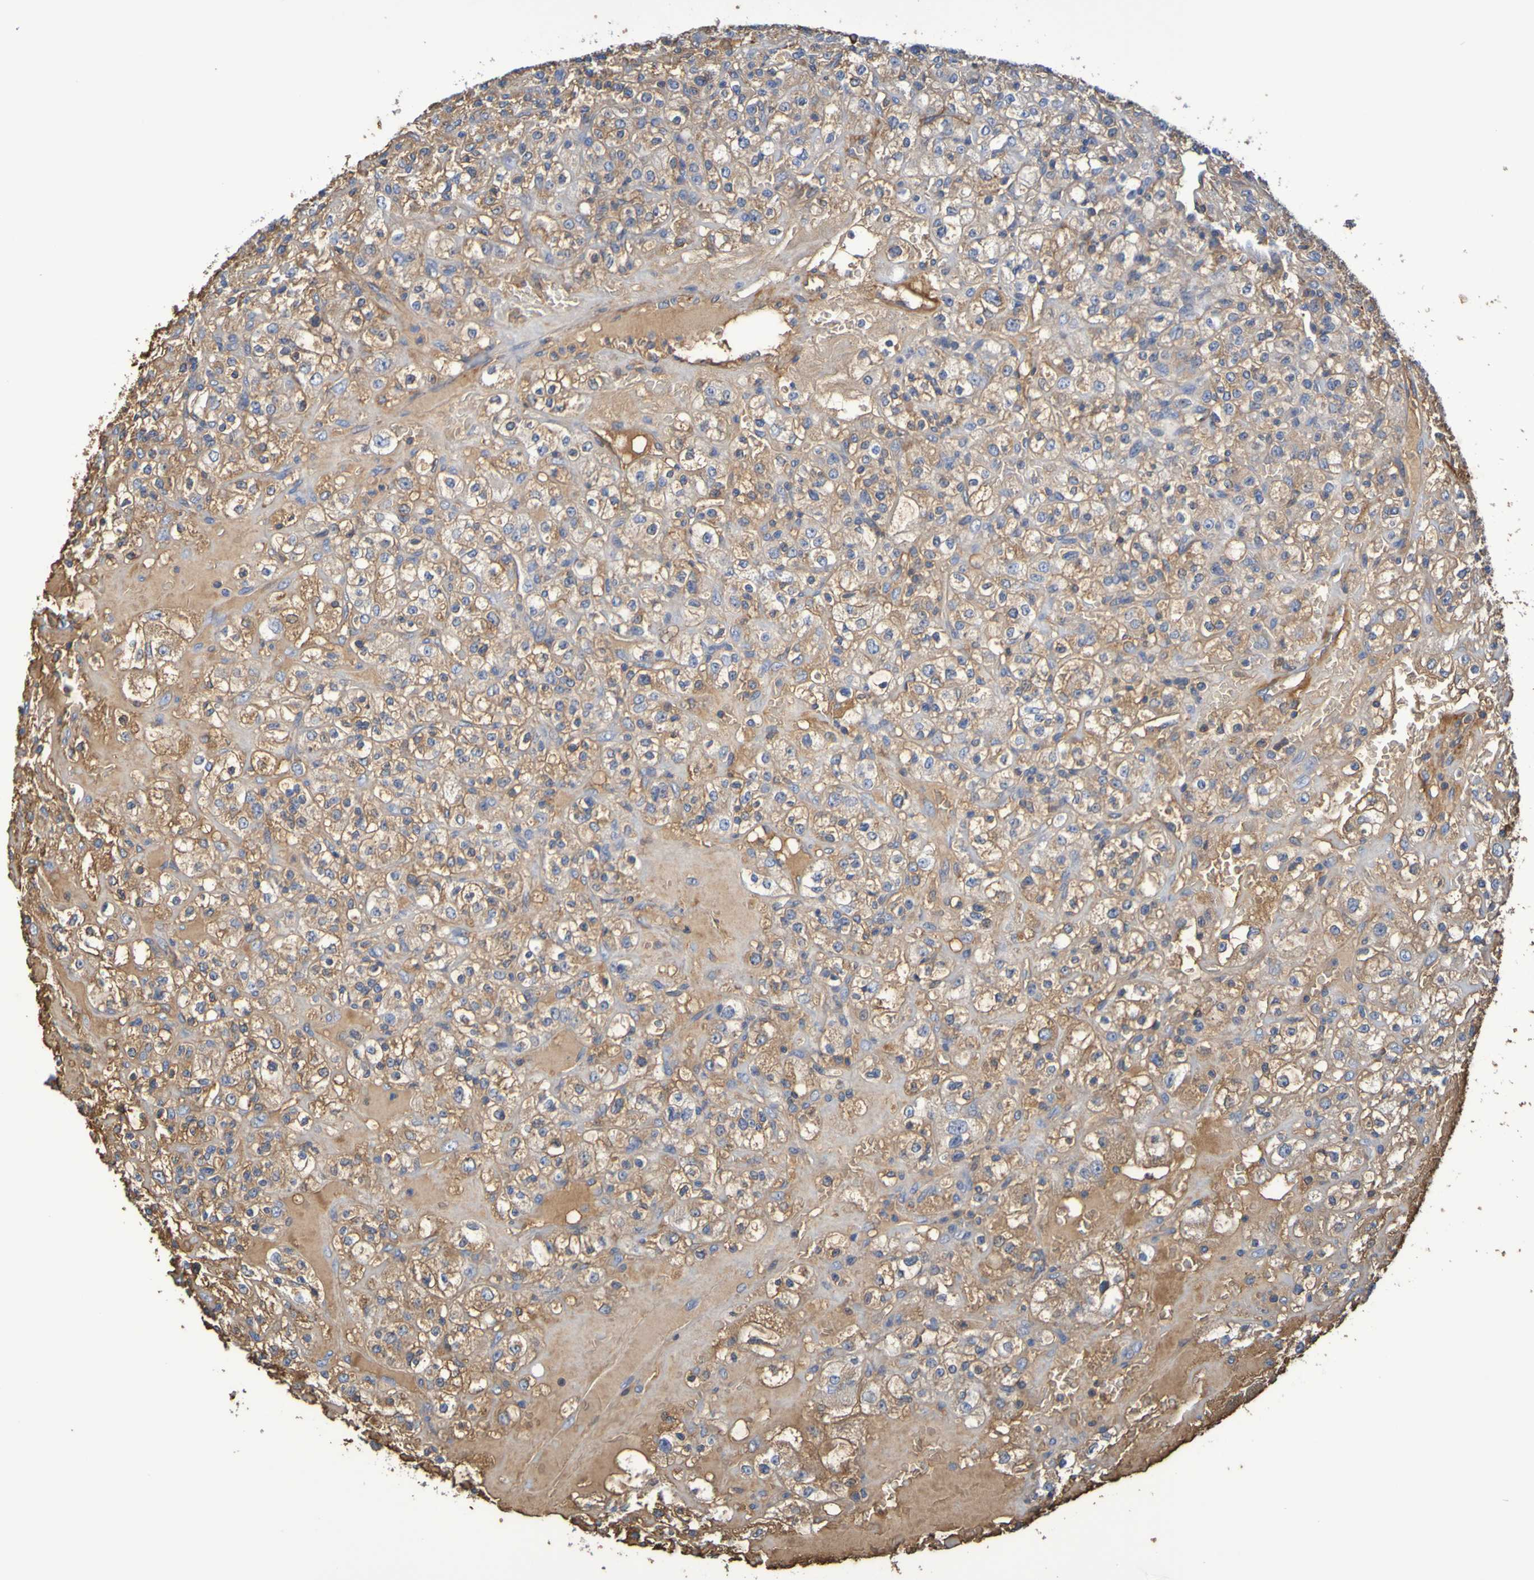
{"staining": {"intensity": "moderate", "quantity": ">75%", "location": "cytoplasmic/membranous"}, "tissue": "renal cancer", "cell_type": "Tumor cells", "image_type": "cancer", "snomed": [{"axis": "morphology", "description": "Normal tissue, NOS"}, {"axis": "morphology", "description": "Adenocarcinoma, NOS"}, {"axis": "topography", "description": "Kidney"}], "caption": "Renal cancer (adenocarcinoma) stained with immunohistochemistry (IHC) demonstrates moderate cytoplasmic/membranous staining in approximately >75% of tumor cells. The protein of interest is shown in brown color, while the nuclei are stained blue.", "gene": "GAB3", "patient": {"sex": "female", "age": 72}}